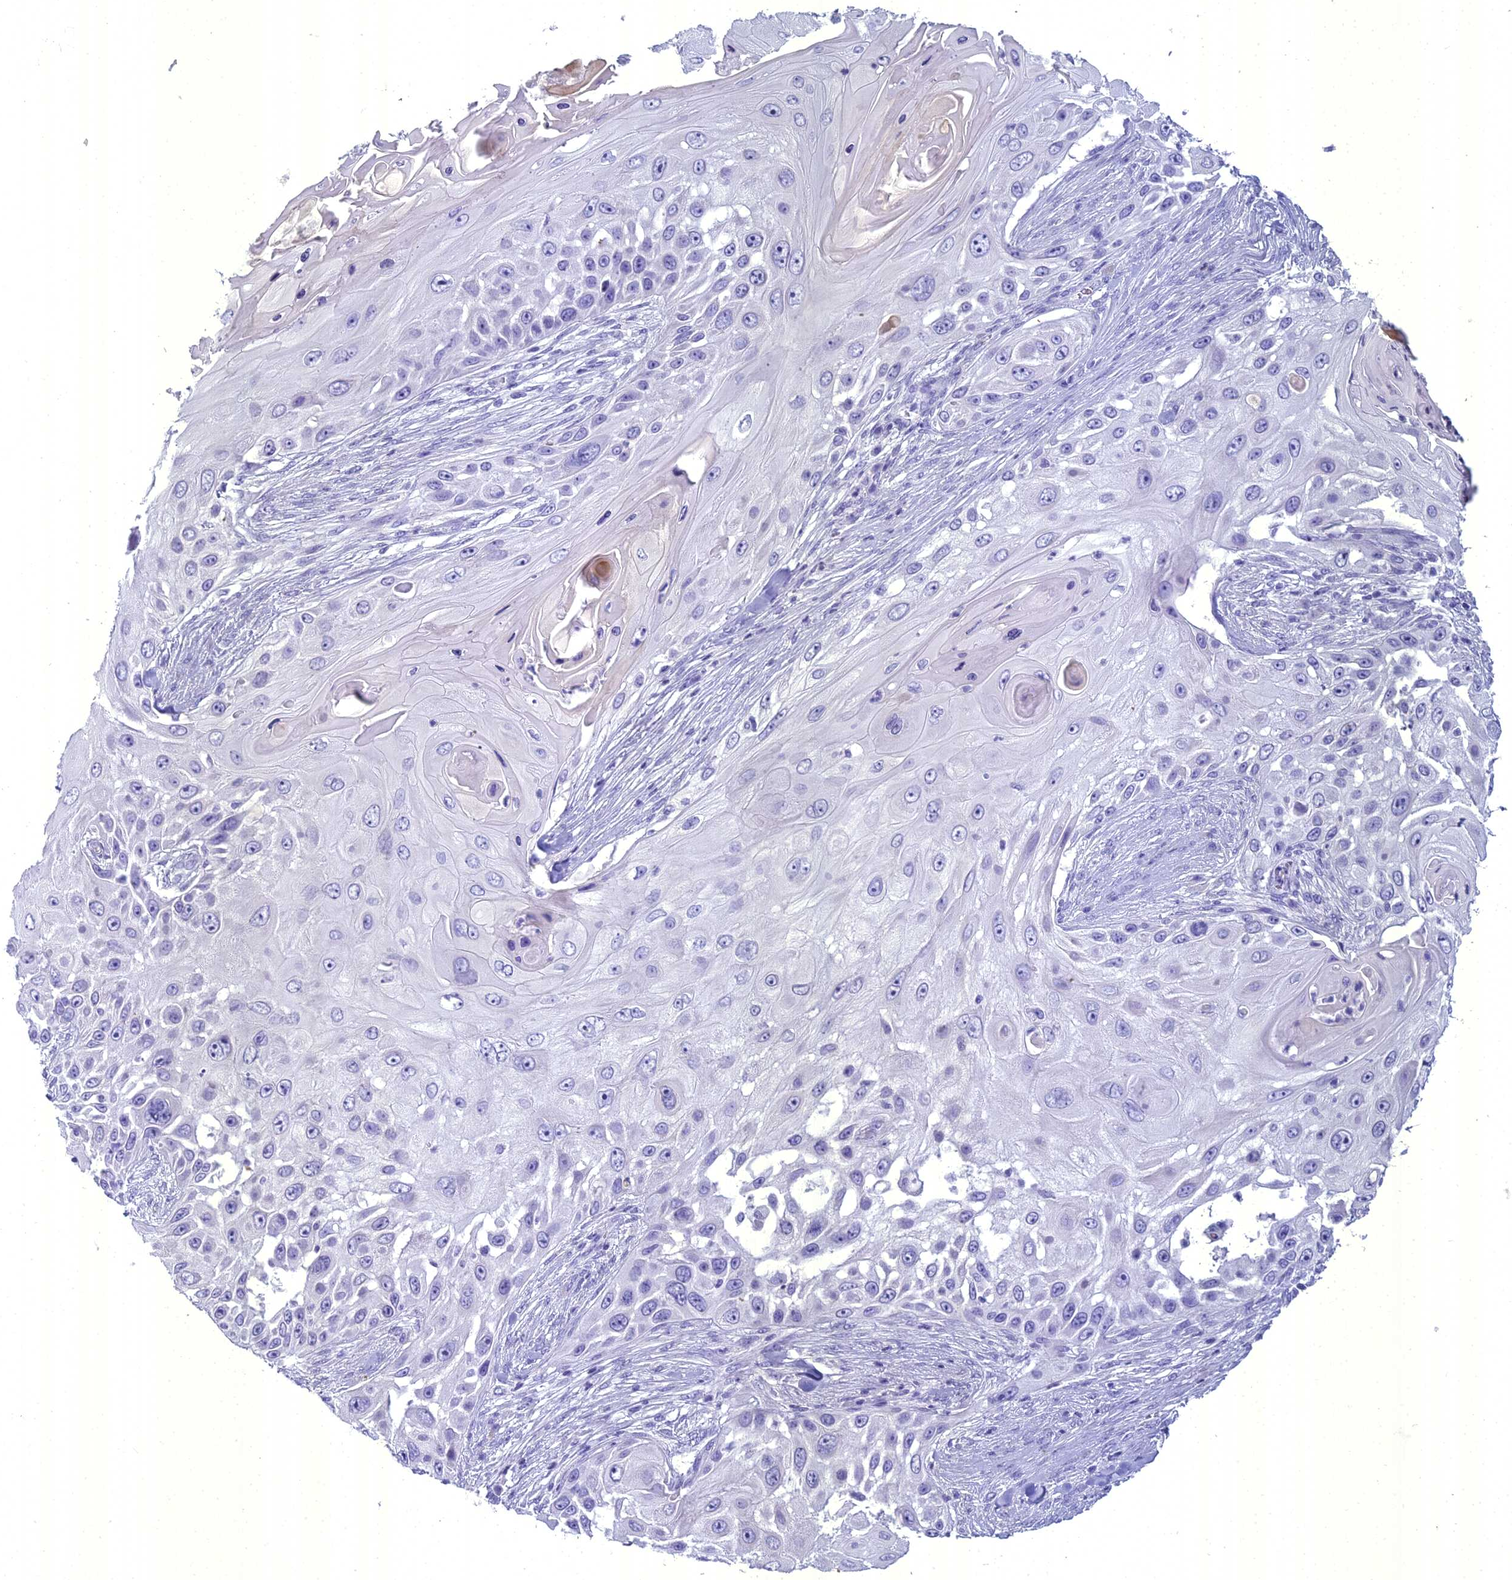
{"staining": {"intensity": "negative", "quantity": "none", "location": "none"}, "tissue": "skin cancer", "cell_type": "Tumor cells", "image_type": "cancer", "snomed": [{"axis": "morphology", "description": "Squamous cell carcinoma, NOS"}, {"axis": "topography", "description": "Skin"}], "caption": "Image shows no protein expression in tumor cells of skin squamous cell carcinoma tissue.", "gene": "UNC80", "patient": {"sex": "female", "age": 44}}